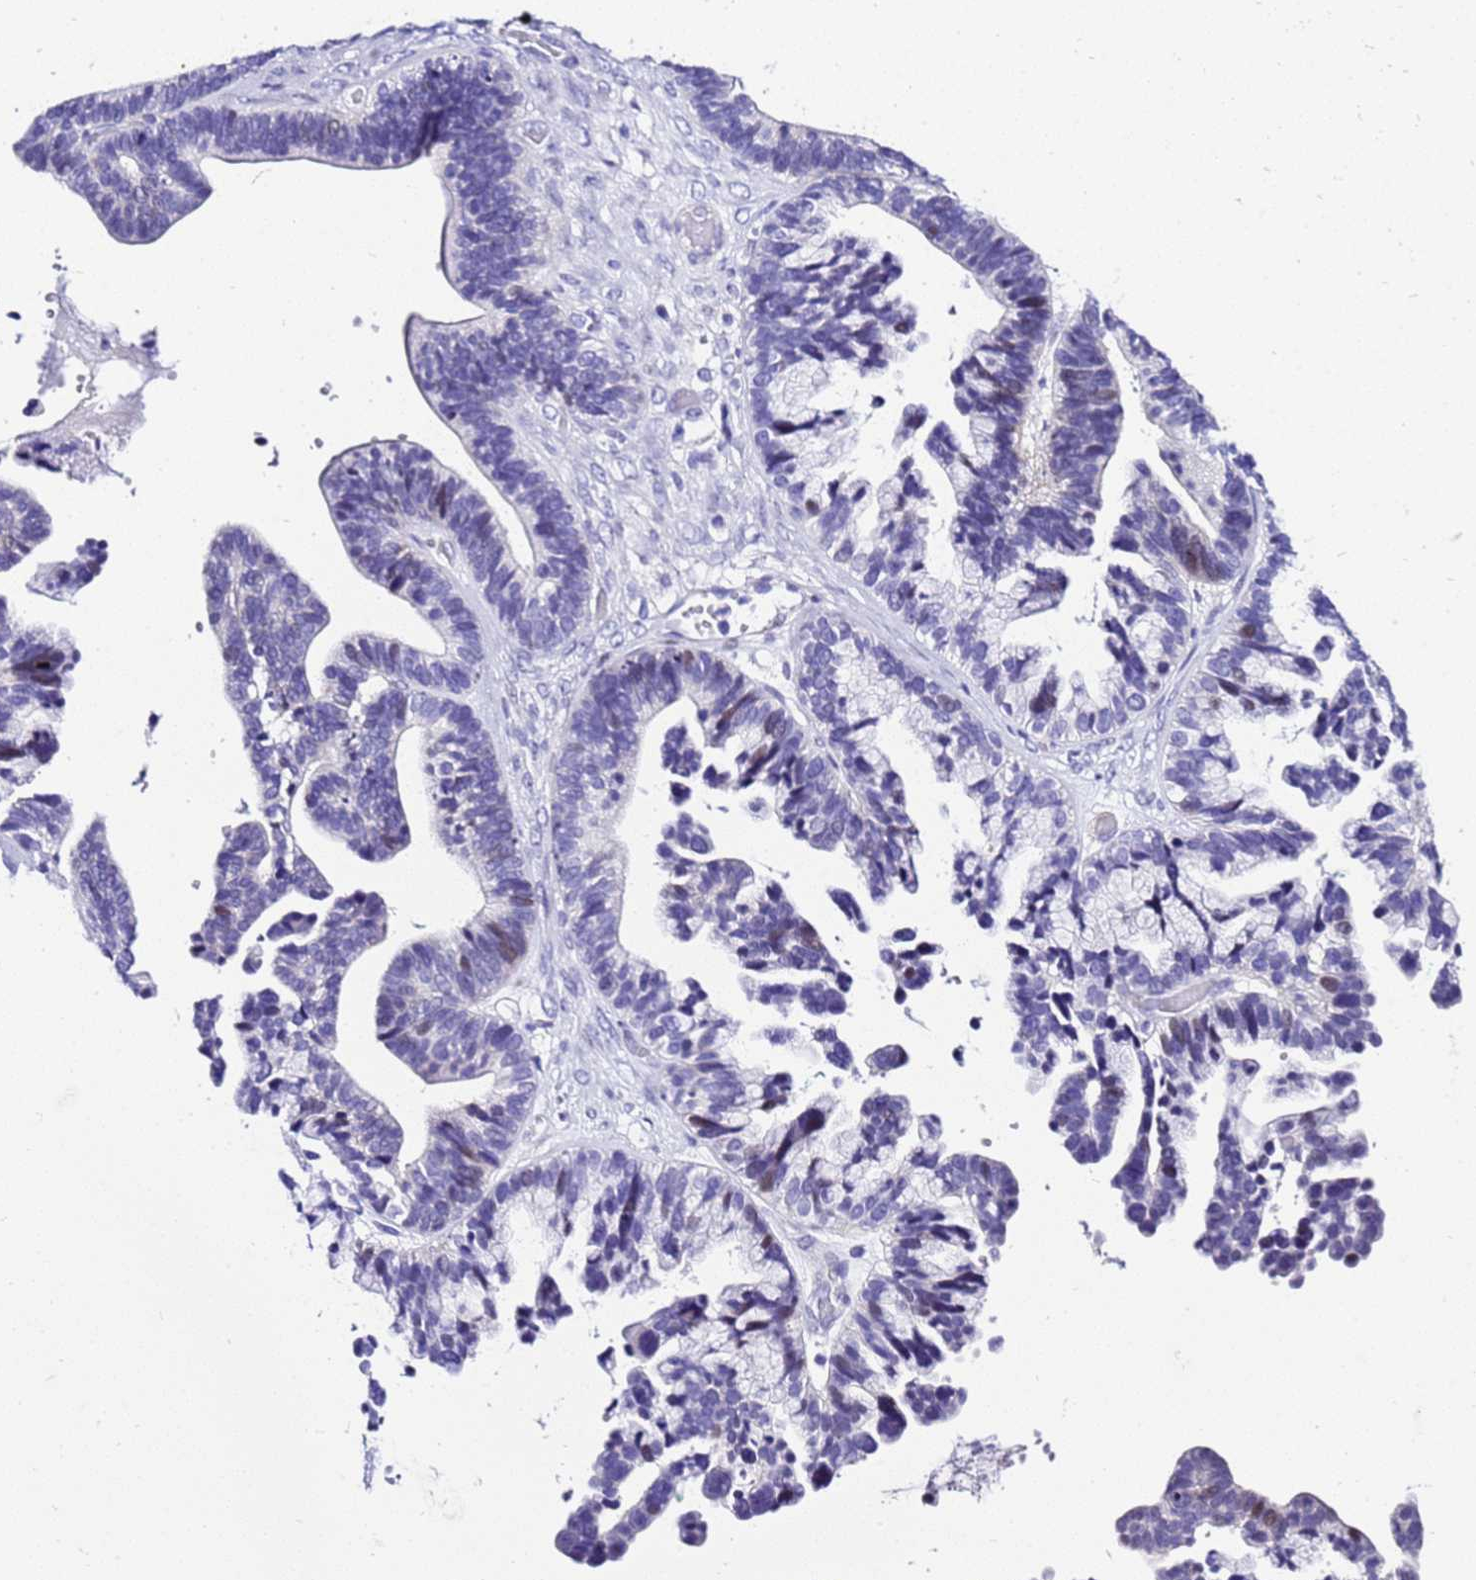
{"staining": {"intensity": "moderate", "quantity": "<25%", "location": "nuclear"}, "tissue": "ovarian cancer", "cell_type": "Tumor cells", "image_type": "cancer", "snomed": [{"axis": "morphology", "description": "Cystadenocarcinoma, serous, NOS"}, {"axis": "topography", "description": "Ovary"}], "caption": "This is an image of IHC staining of serous cystadenocarcinoma (ovarian), which shows moderate staining in the nuclear of tumor cells.", "gene": "ZNF417", "patient": {"sex": "female", "age": 56}}